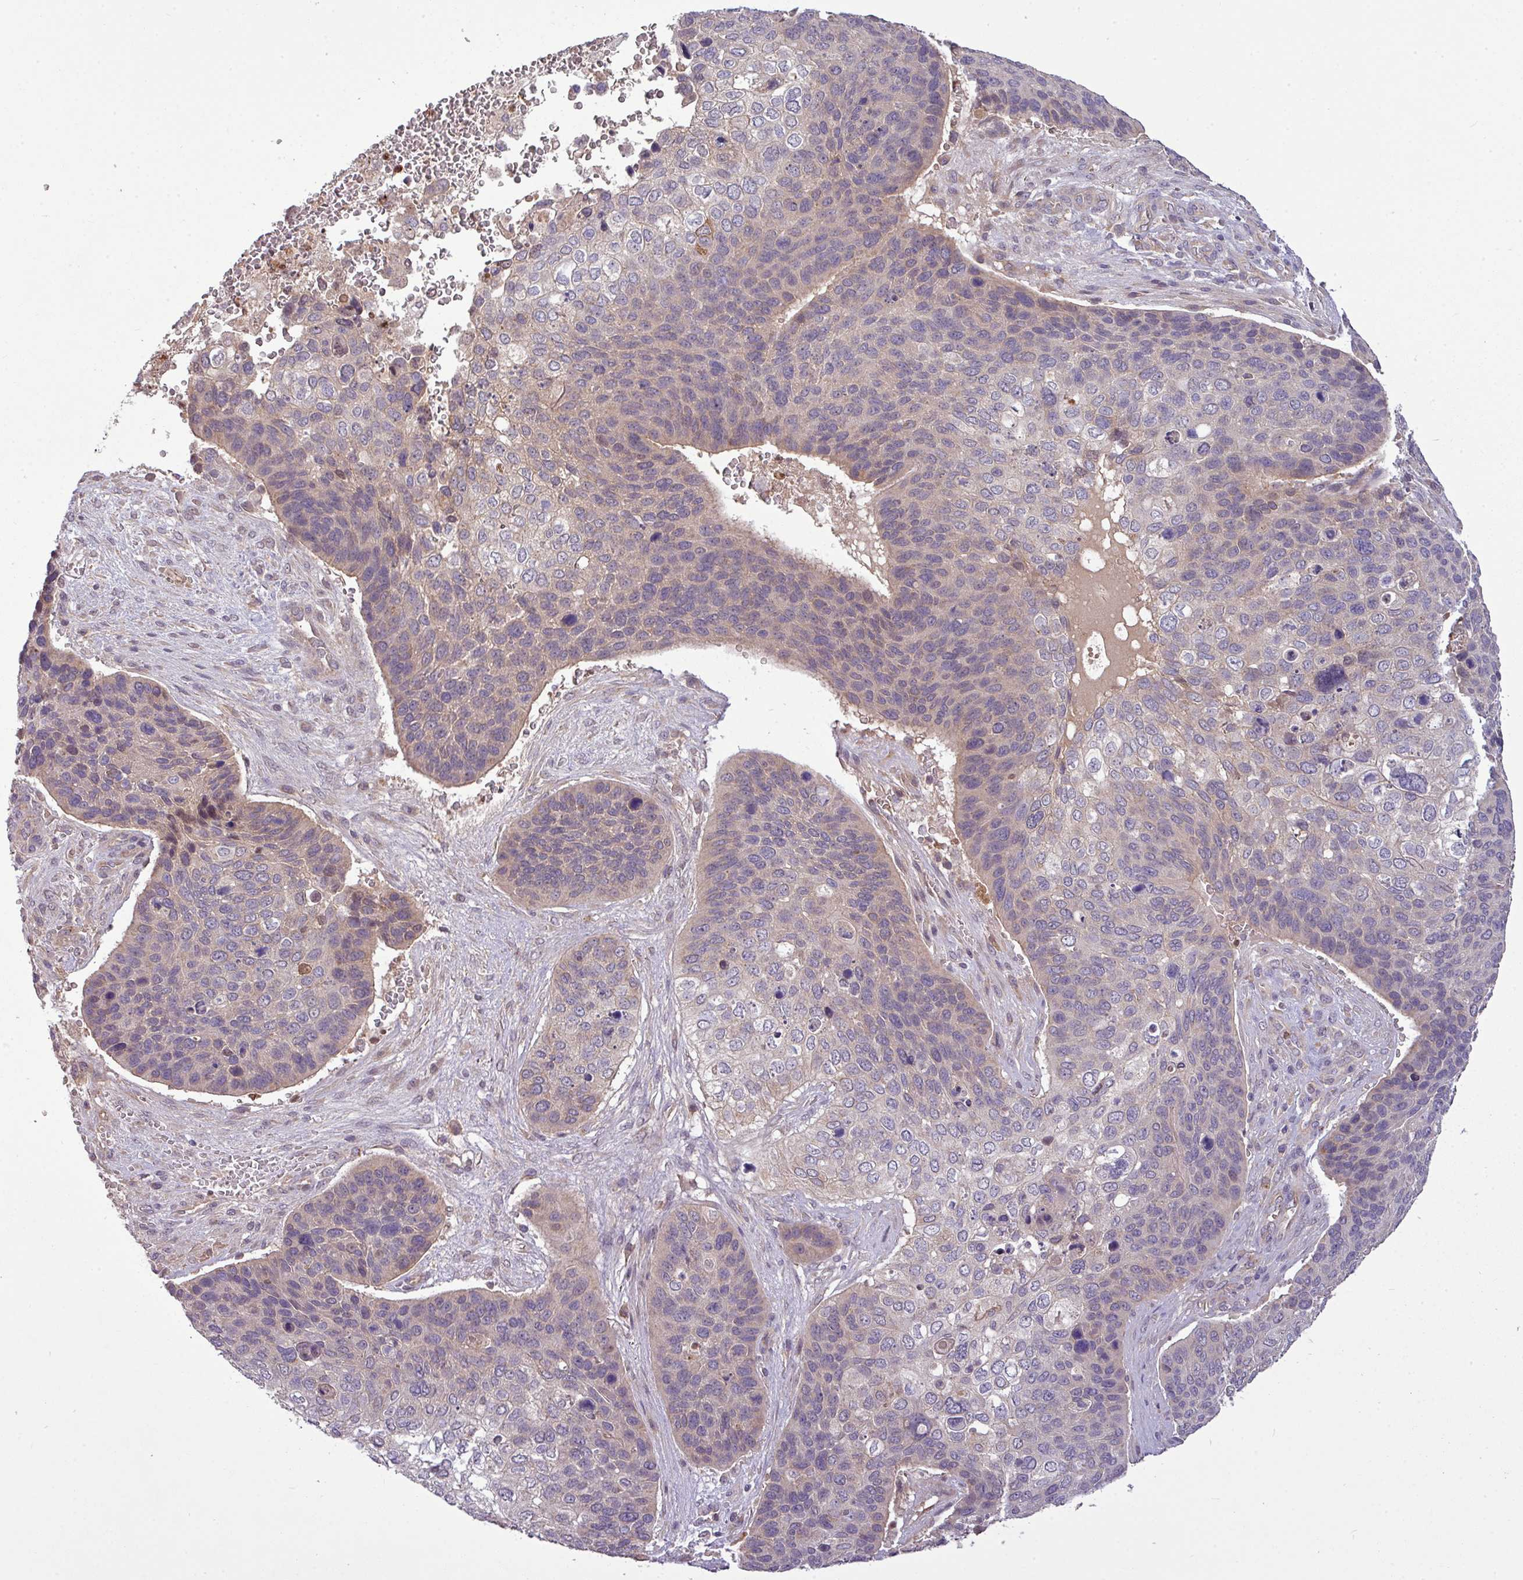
{"staining": {"intensity": "negative", "quantity": "none", "location": "none"}, "tissue": "skin cancer", "cell_type": "Tumor cells", "image_type": "cancer", "snomed": [{"axis": "morphology", "description": "Basal cell carcinoma"}, {"axis": "topography", "description": "Skin"}], "caption": "Skin basal cell carcinoma was stained to show a protein in brown. There is no significant expression in tumor cells.", "gene": "PAPLN", "patient": {"sex": "female", "age": 74}}